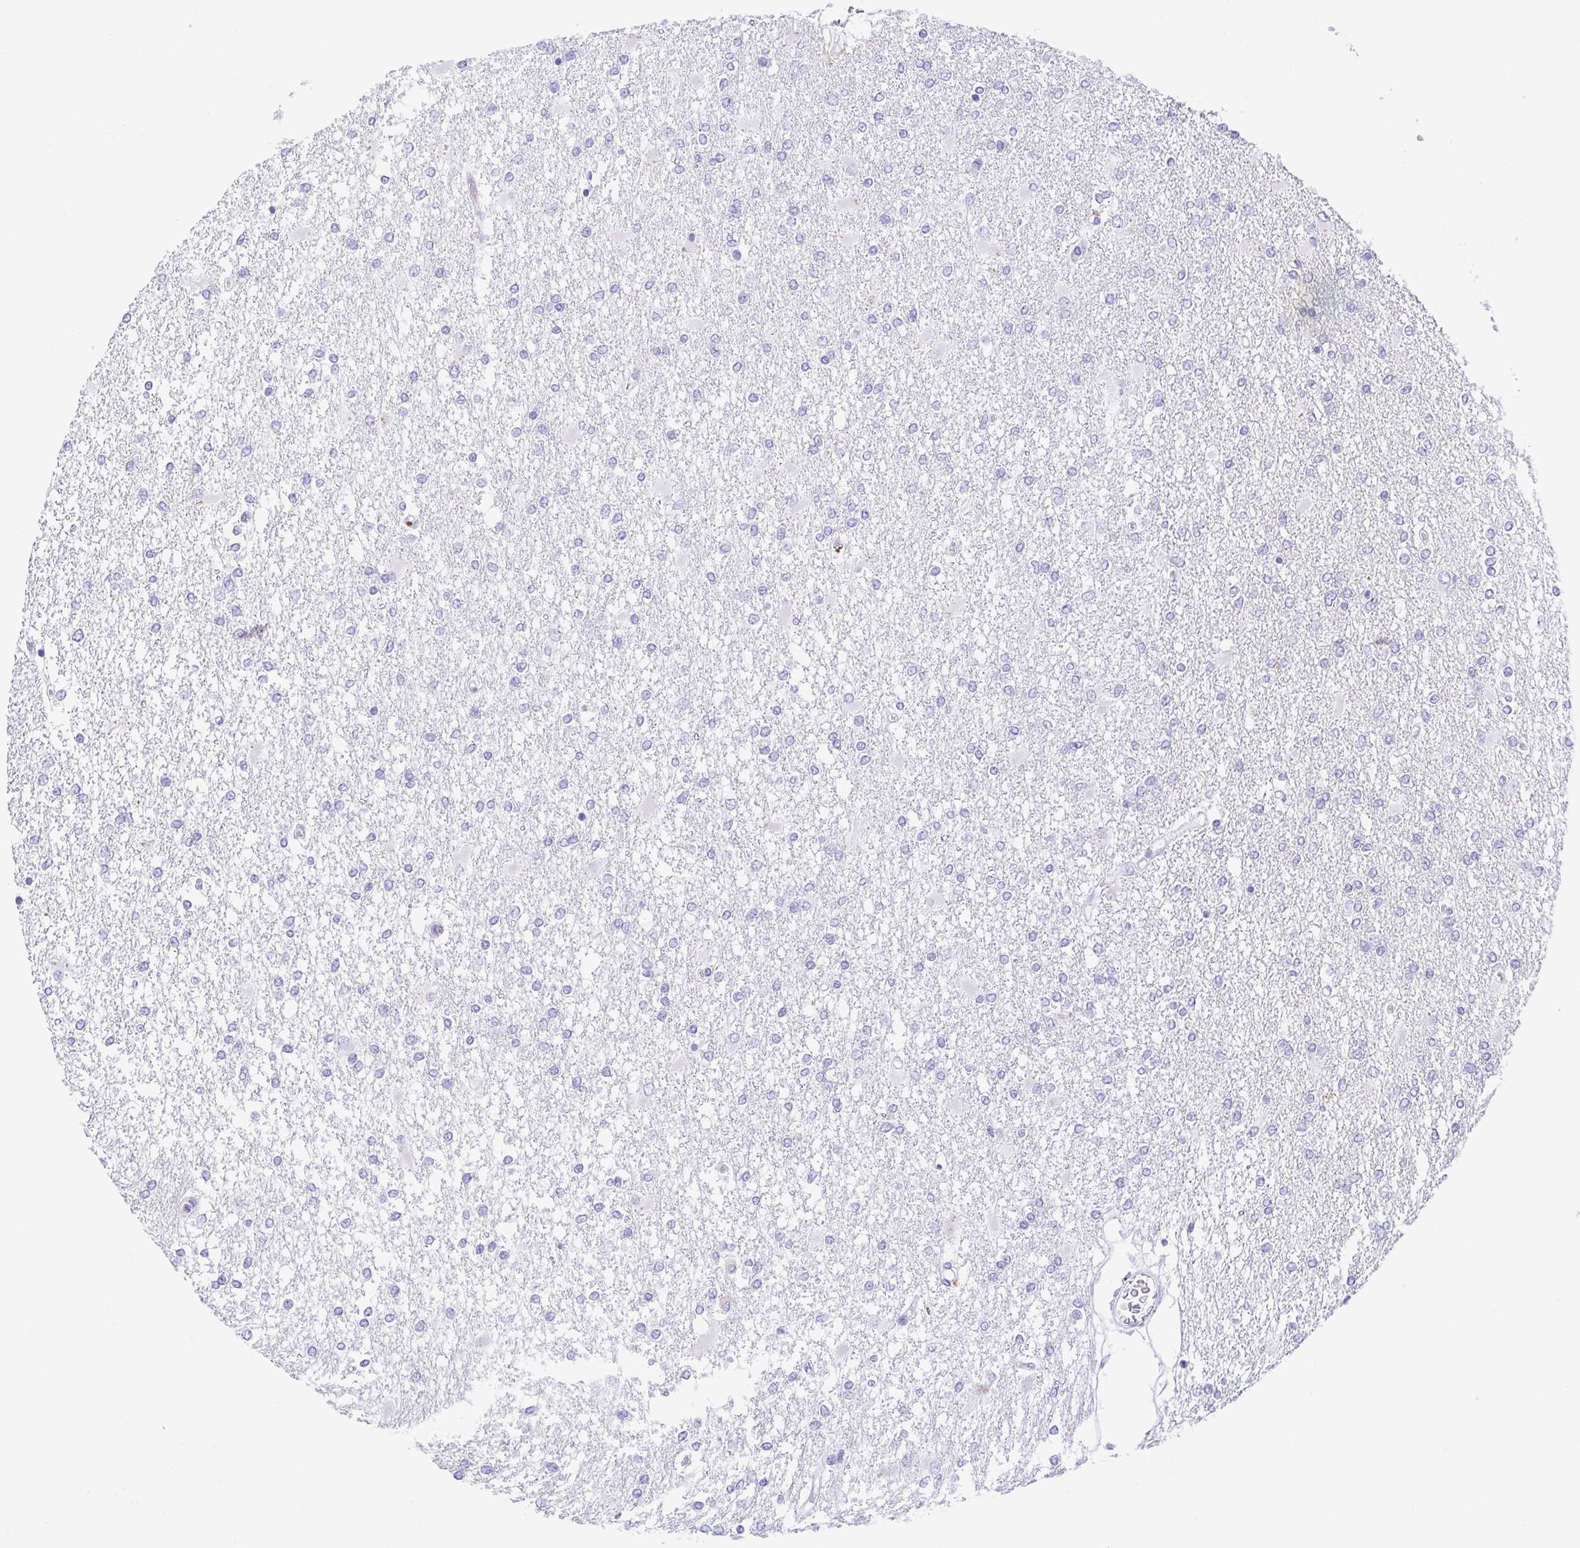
{"staining": {"intensity": "negative", "quantity": "none", "location": "none"}, "tissue": "glioma", "cell_type": "Tumor cells", "image_type": "cancer", "snomed": [{"axis": "morphology", "description": "Glioma, malignant, High grade"}, {"axis": "topography", "description": "Cerebral cortex"}], "caption": "Glioma stained for a protein using immunohistochemistry displays no expression tumor cells.", "gene": "GKN1", "patient": {"sex": "male", "age": 79}}